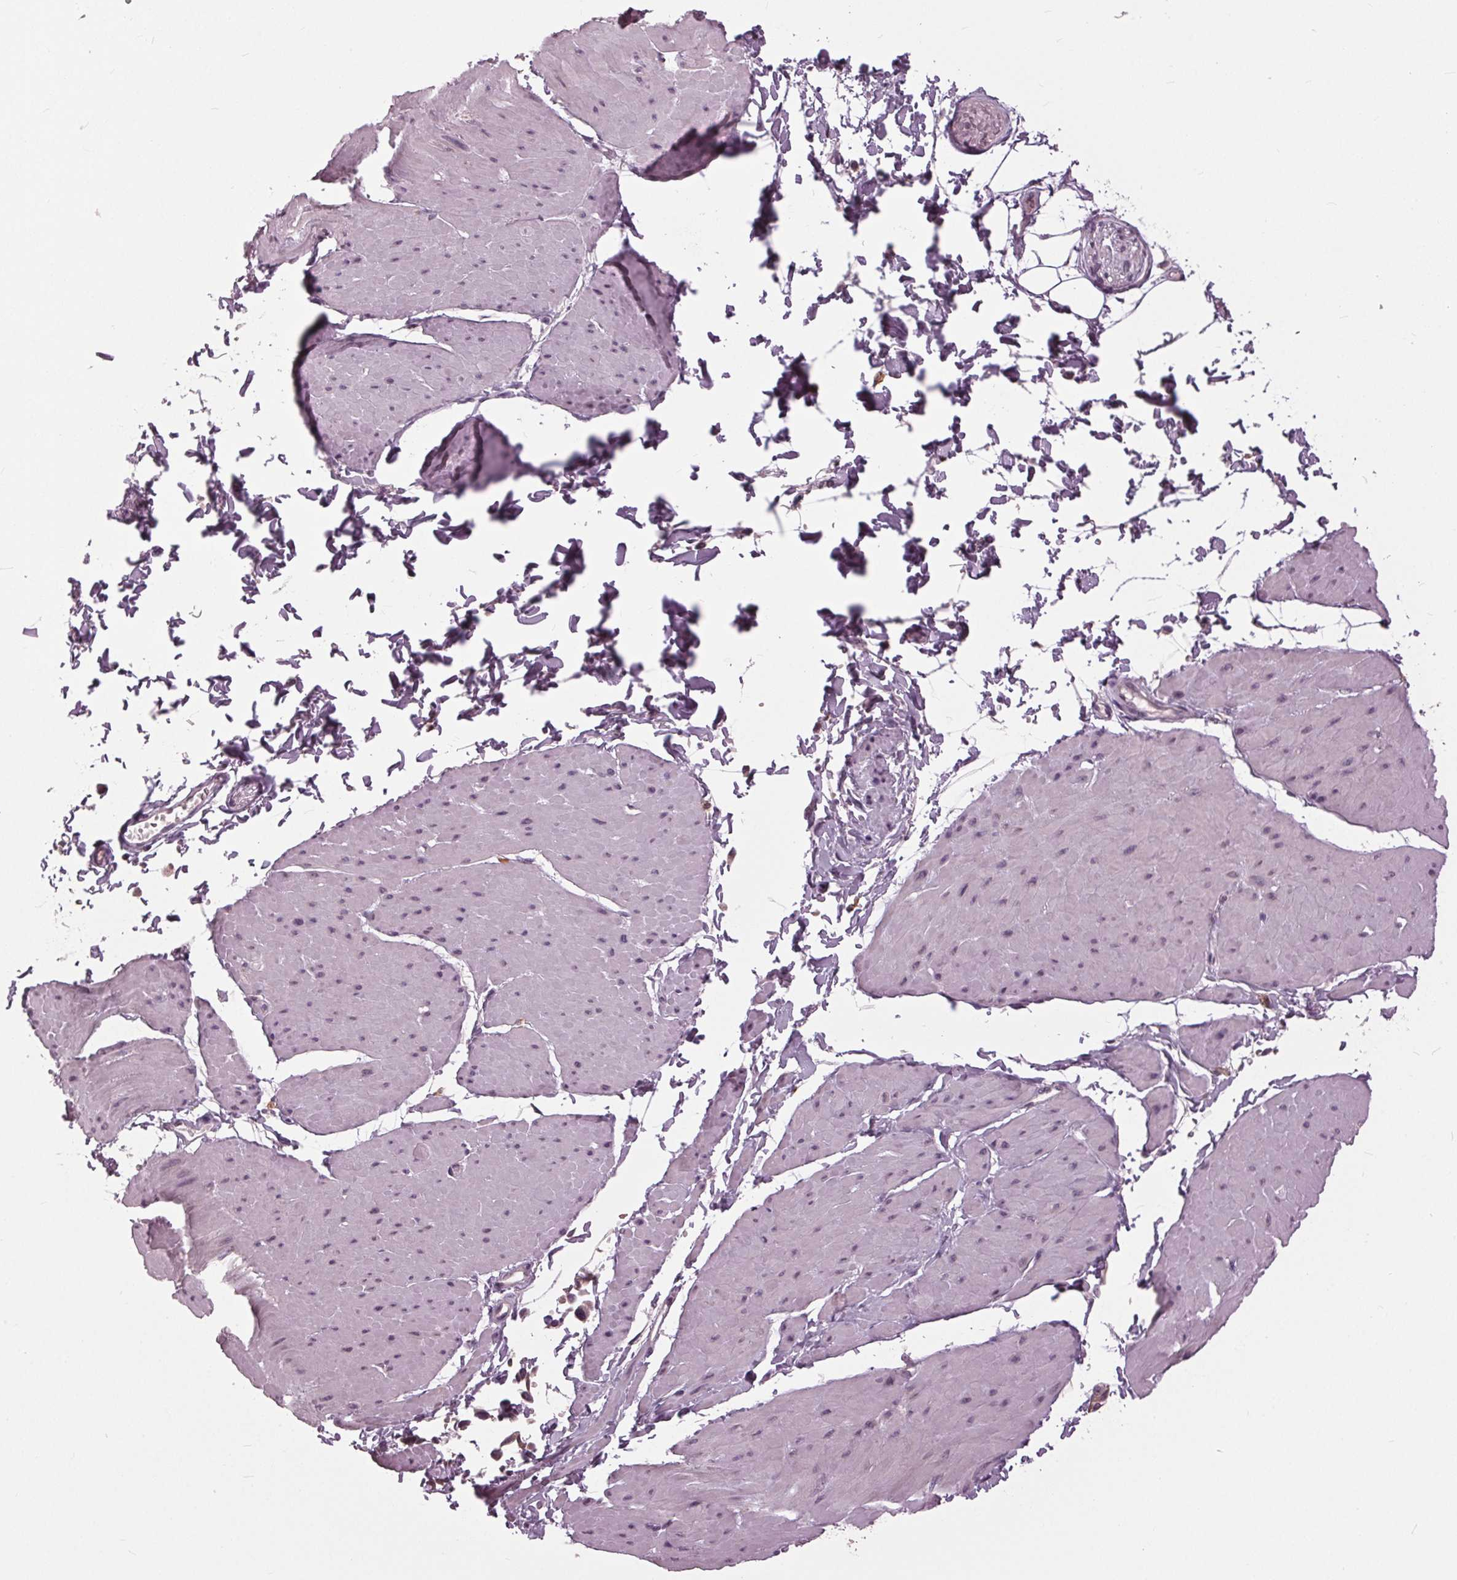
{"staining": {"intensity": "negative", "quantity": "none", "location": "none"}, "tissue": "adipose tissue", "cell_type": "Adipocytes", "image_type": "normal", "snomed": [{"axis": "morphology", "description": "Normal tissue, NOS"}, {"axis": "topography", "description": "Smooth muscle"}, {"axis": "topography", "description": "Peripheral nerve tissue"}], "caption": "The immunohistochemistry (IHC) histopathology image has no significant expression in adipocytes of adipose tissue. The staining was performed using DAB (3,3'-diaminobenzidine) to visualize the protein expression in brown, while the nuclei were stained in blue with hematoxylin (Magnification: 20x).", "gene": "SIGLEC6", "patient": {"sex": "male", "age": 58}}